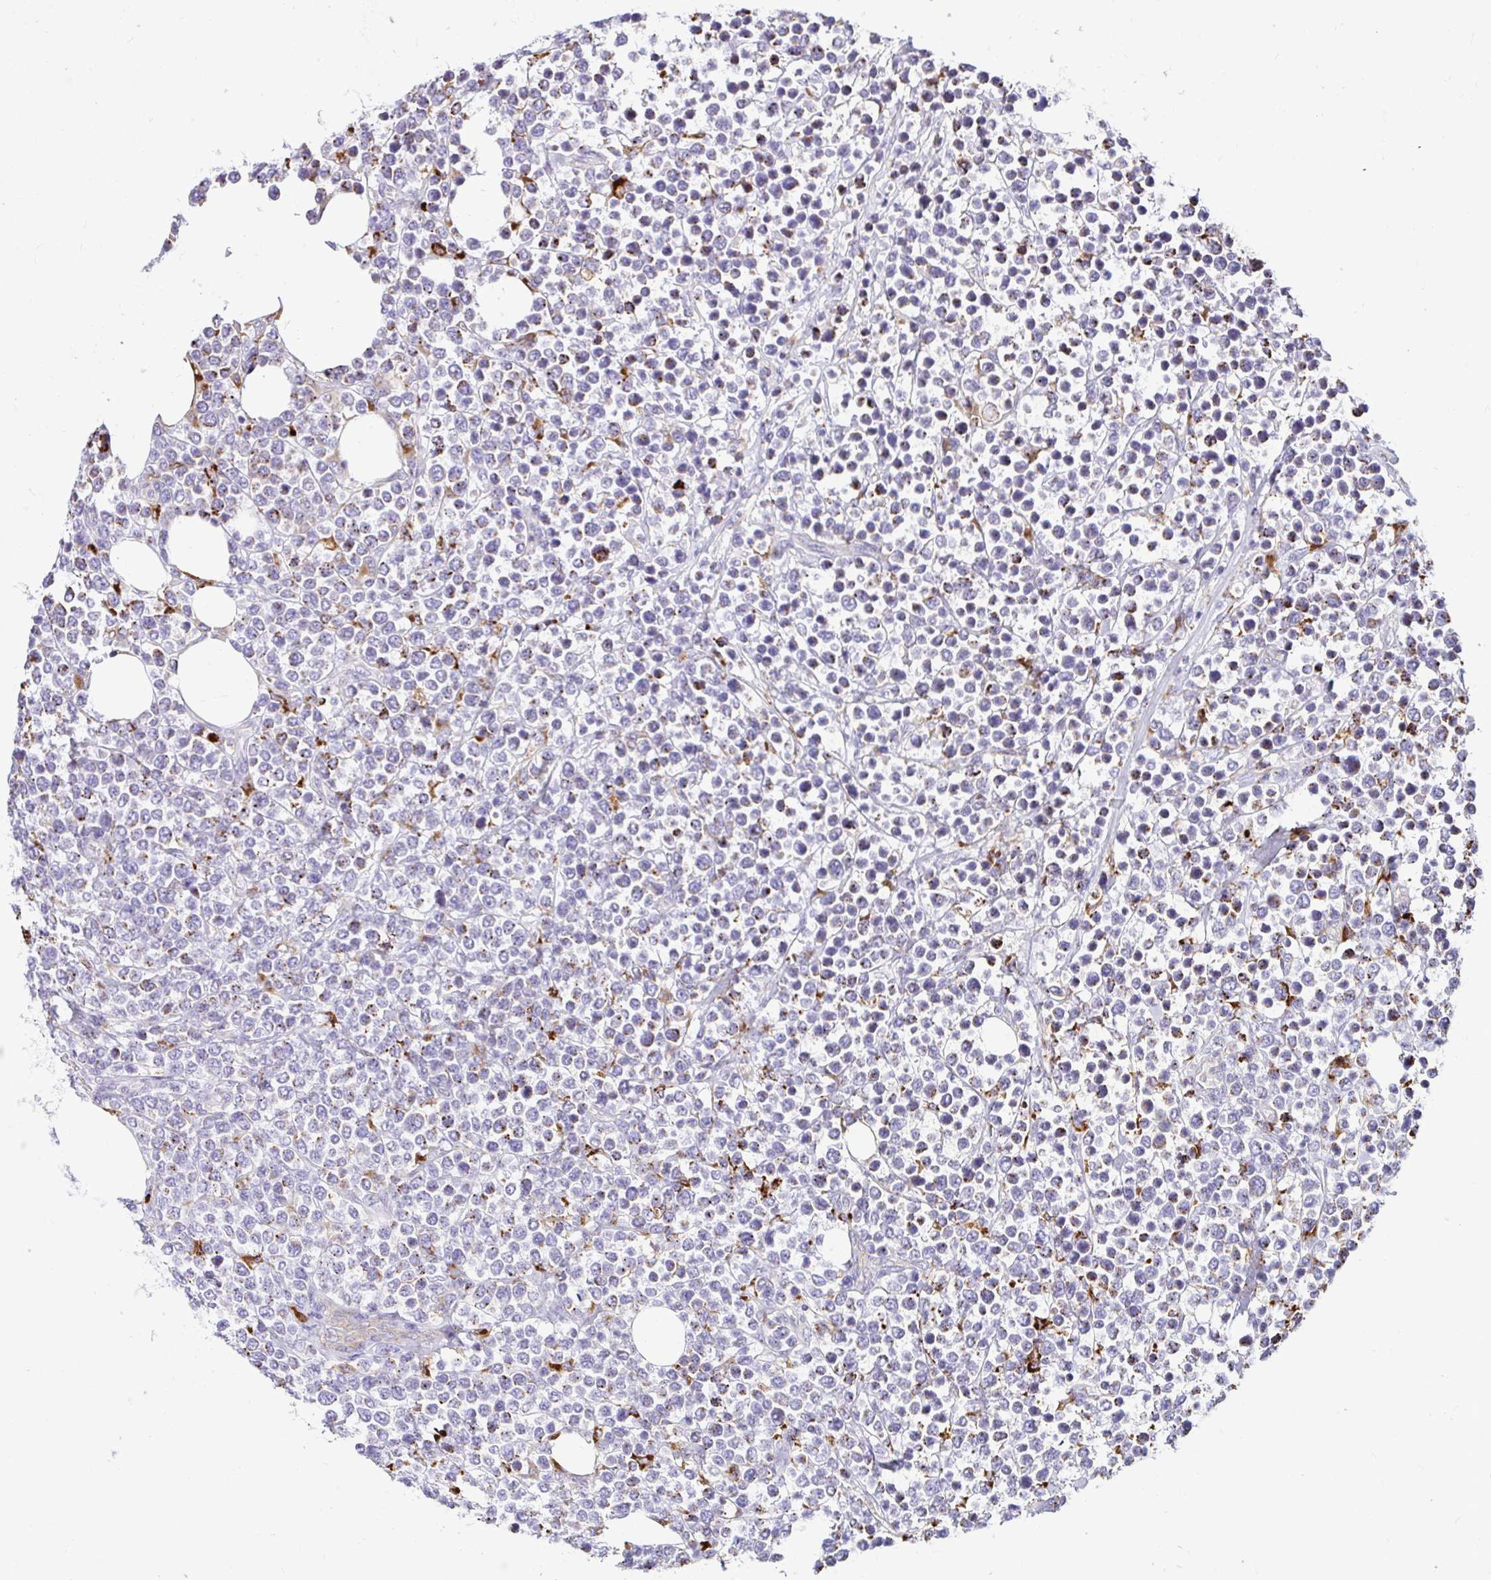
{"staining": {"intensity": "negative", "quantity": "none", "location": "none"}, "tissue": "lymphoma", "cell_type": "Tumor cells", "image_type": "cancer", "snomed": [{"axis": "morphology", "description": "Malignant lymphoma, non-Hodgkin's type, High grade"}, {"axis": "topography", "description": "Soft tissue"}], "caption": "Protein analysis of lymphoma exhibits no significant expression in tumor cells. The staining is performed using DAB brown chromogen with nuclei counter-stained in using hematoxylin.", "gene": "FUCA1", "patient": {"sex": "female", "age": 56}}